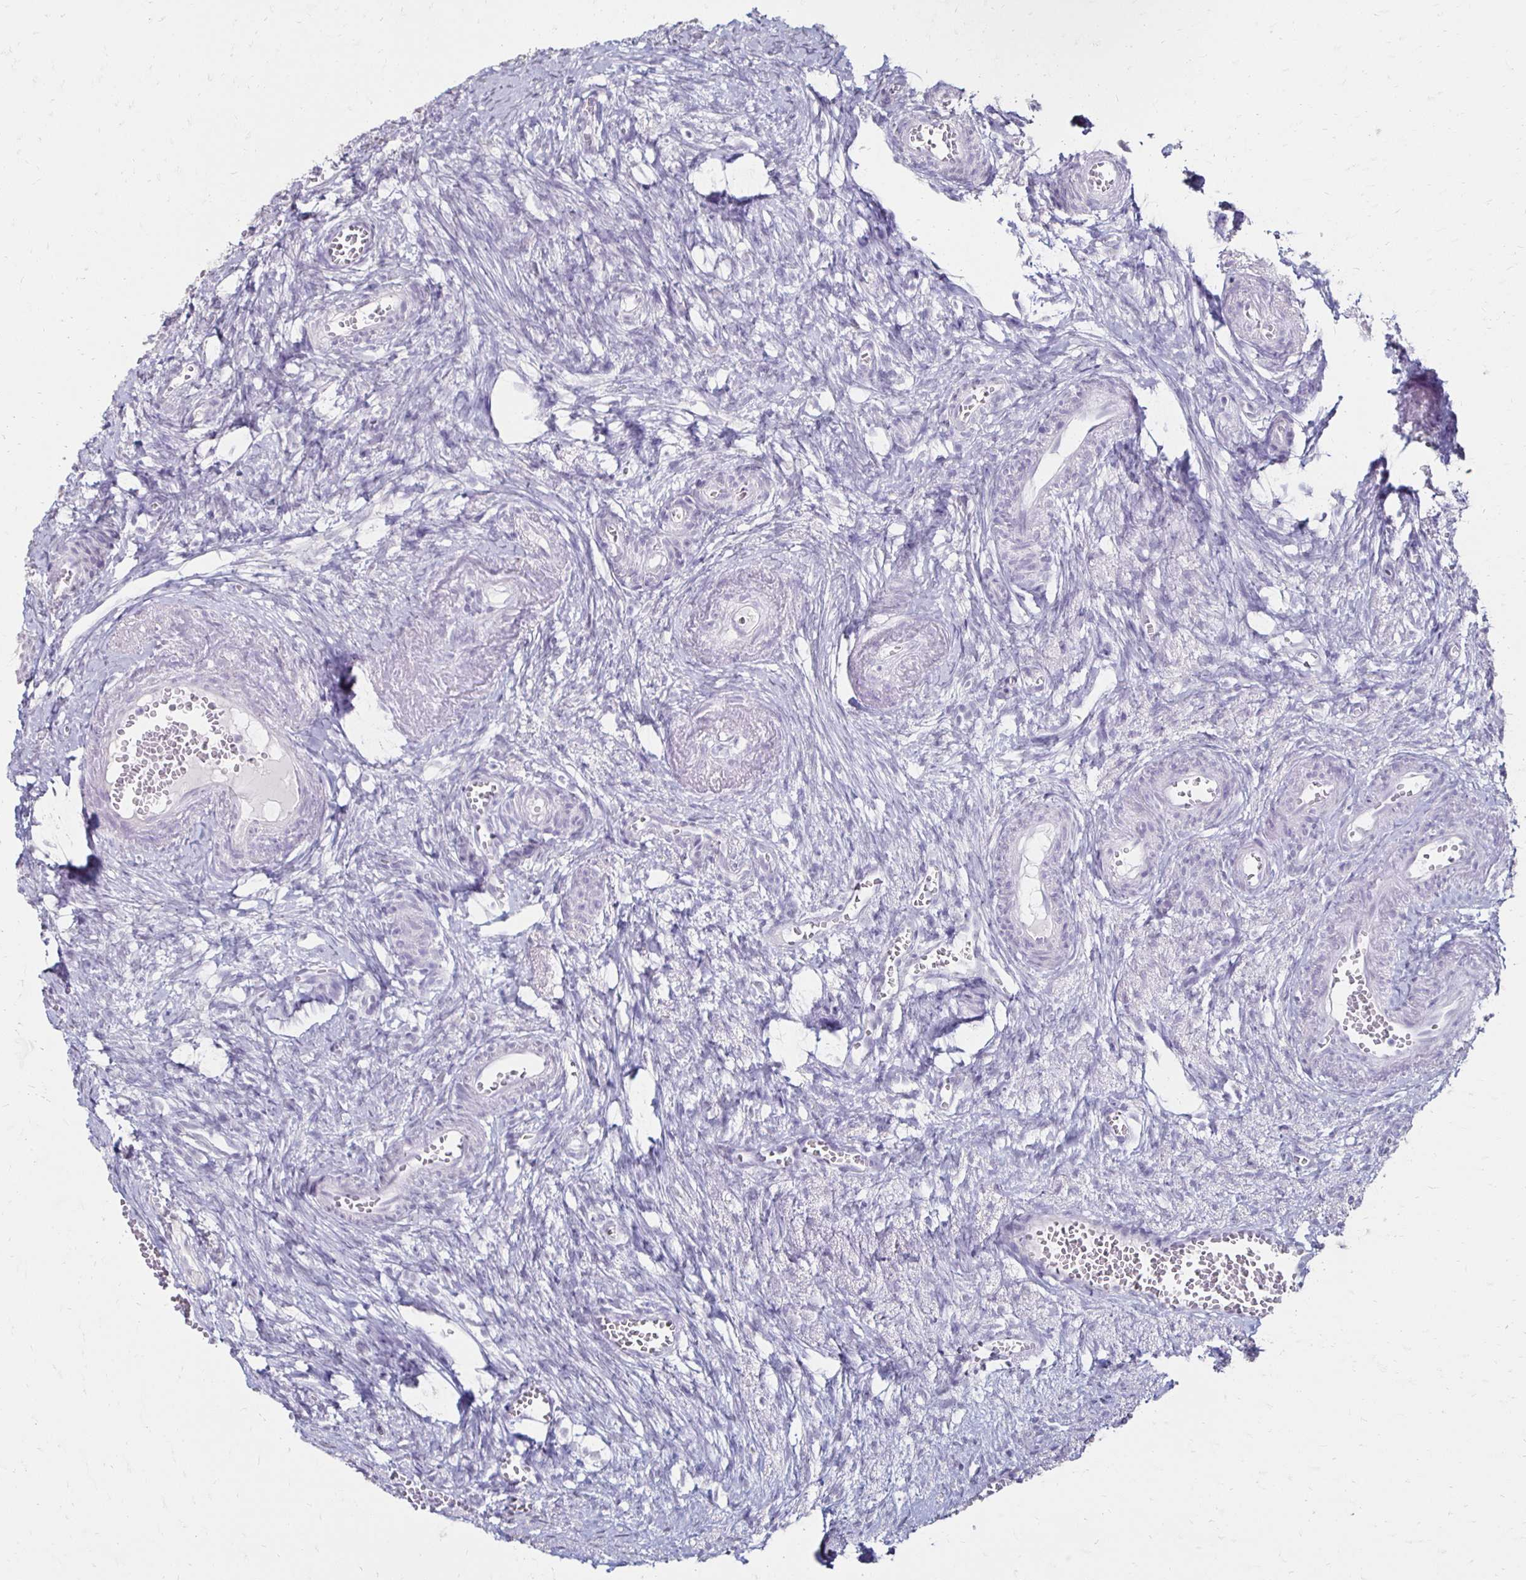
{"staining": {"intensity": "moderate", "quantity": ">75%", "location": "cytoplasmic/membranous"}, "tissue": "ovary", "cell_type": "Follicle cells", "image_type": "normal", "snomed": [{"axis": "morphology", "description": "Normal tissue, NOS"}, {"axis": "topography", "description": "Ovary"}], "caption": "An IHC image of normal tissue is shown. Protein staining in brown highlights moderate cytoplasmic/membranous positivity in ovary within follicle cells.", "gene": "TOMM34", "patient": {"sex": "female", "age": 41}}